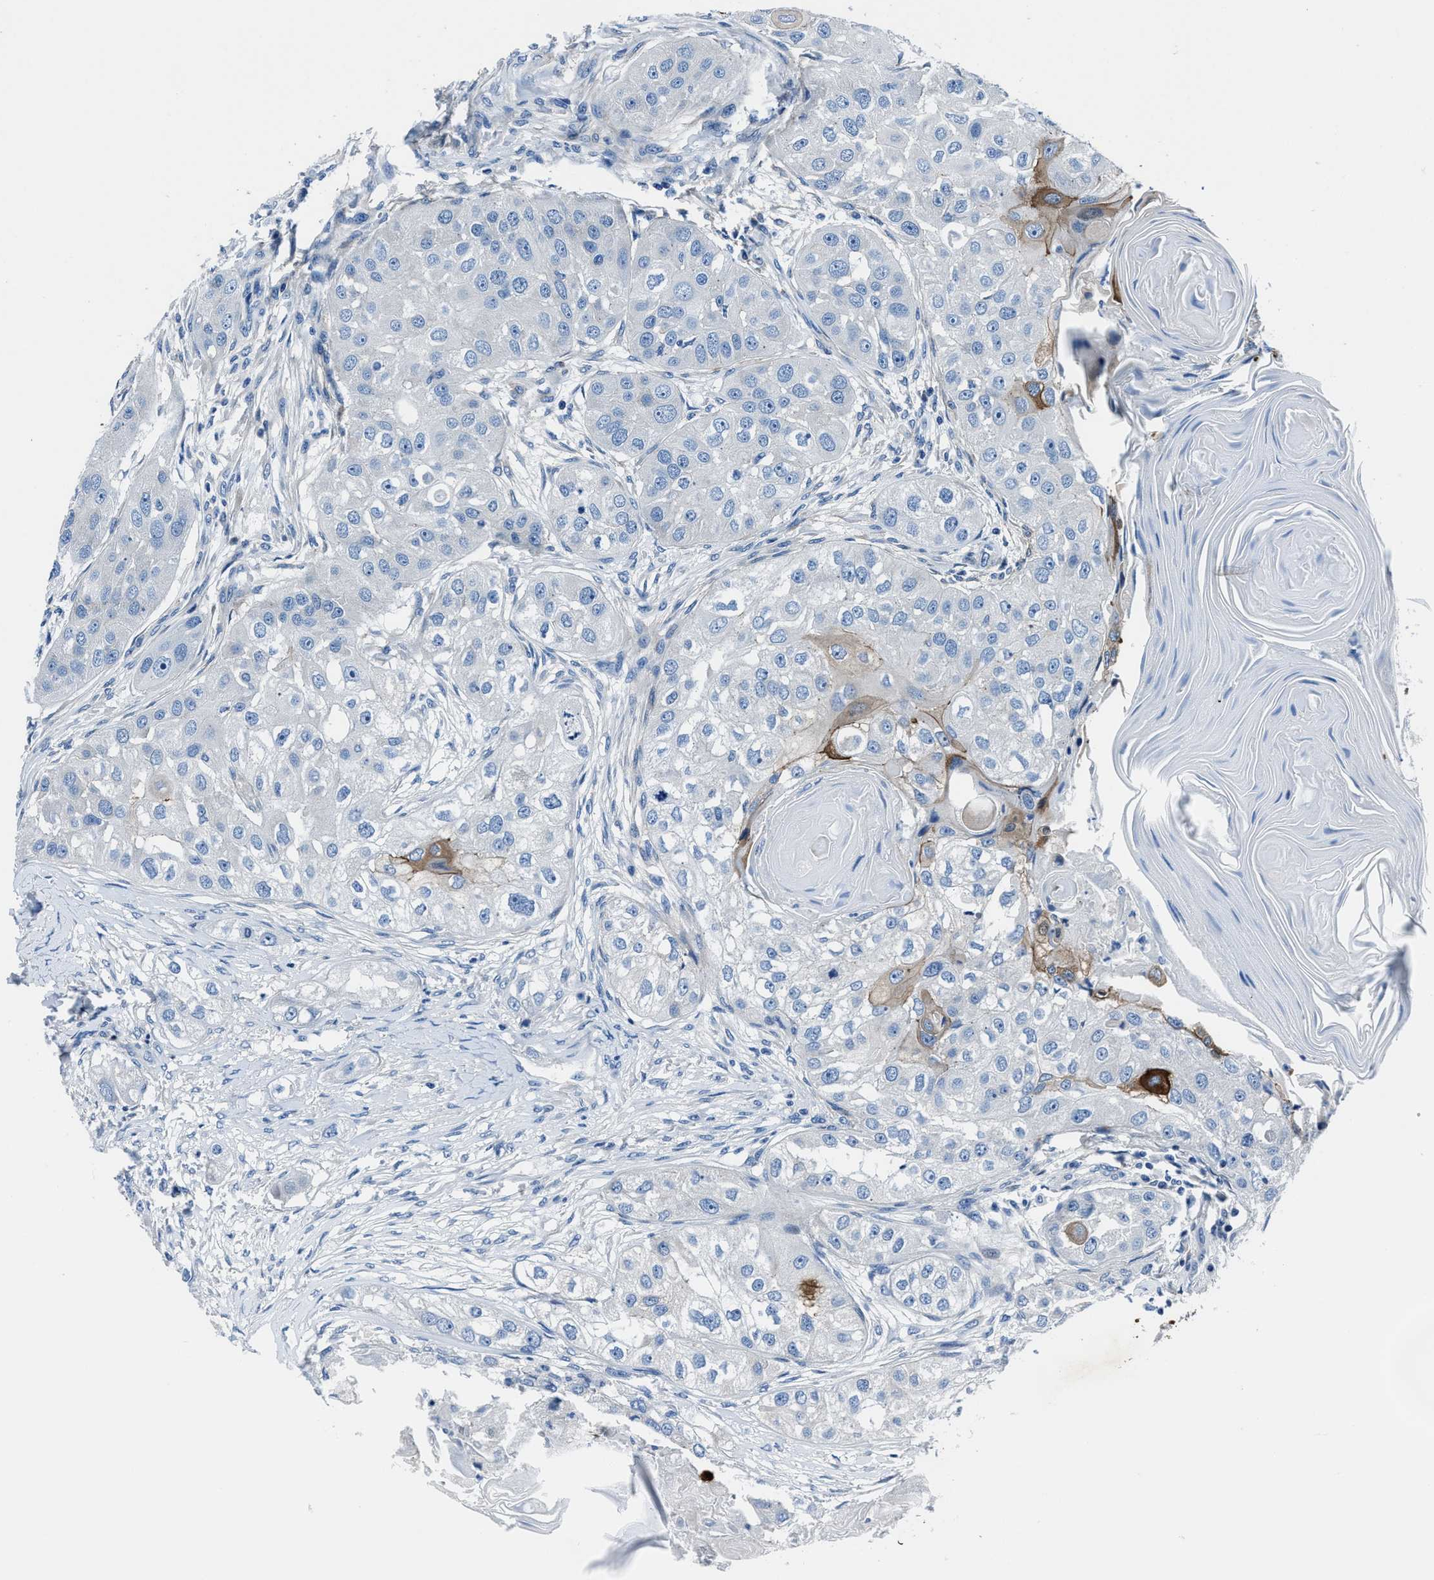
{"staining": {"intensity": "negative", "quantity": "none", "location": "none"}, "tissue": "head and neck cancer", "cell_type": "Tumor cells", "image_type": "cancer", "snomed": [{"axis": "morphology", "description": "Normal tissue, NOS"}, {"axis": "morphology", "description": "Squamous cell carcinoma, NOS"}, {"axis": "topography", "description": "Skeletal muscle"}, {"axis": "topography", "description": "Head-Neck"}], "caption": "Squamous cell carcinoma (head and neck) was stained to show a protein in brown. There is no significant staining in tumor cells.", "gene": "LMO7", "patient": {"sex": "male", "age": 51}}